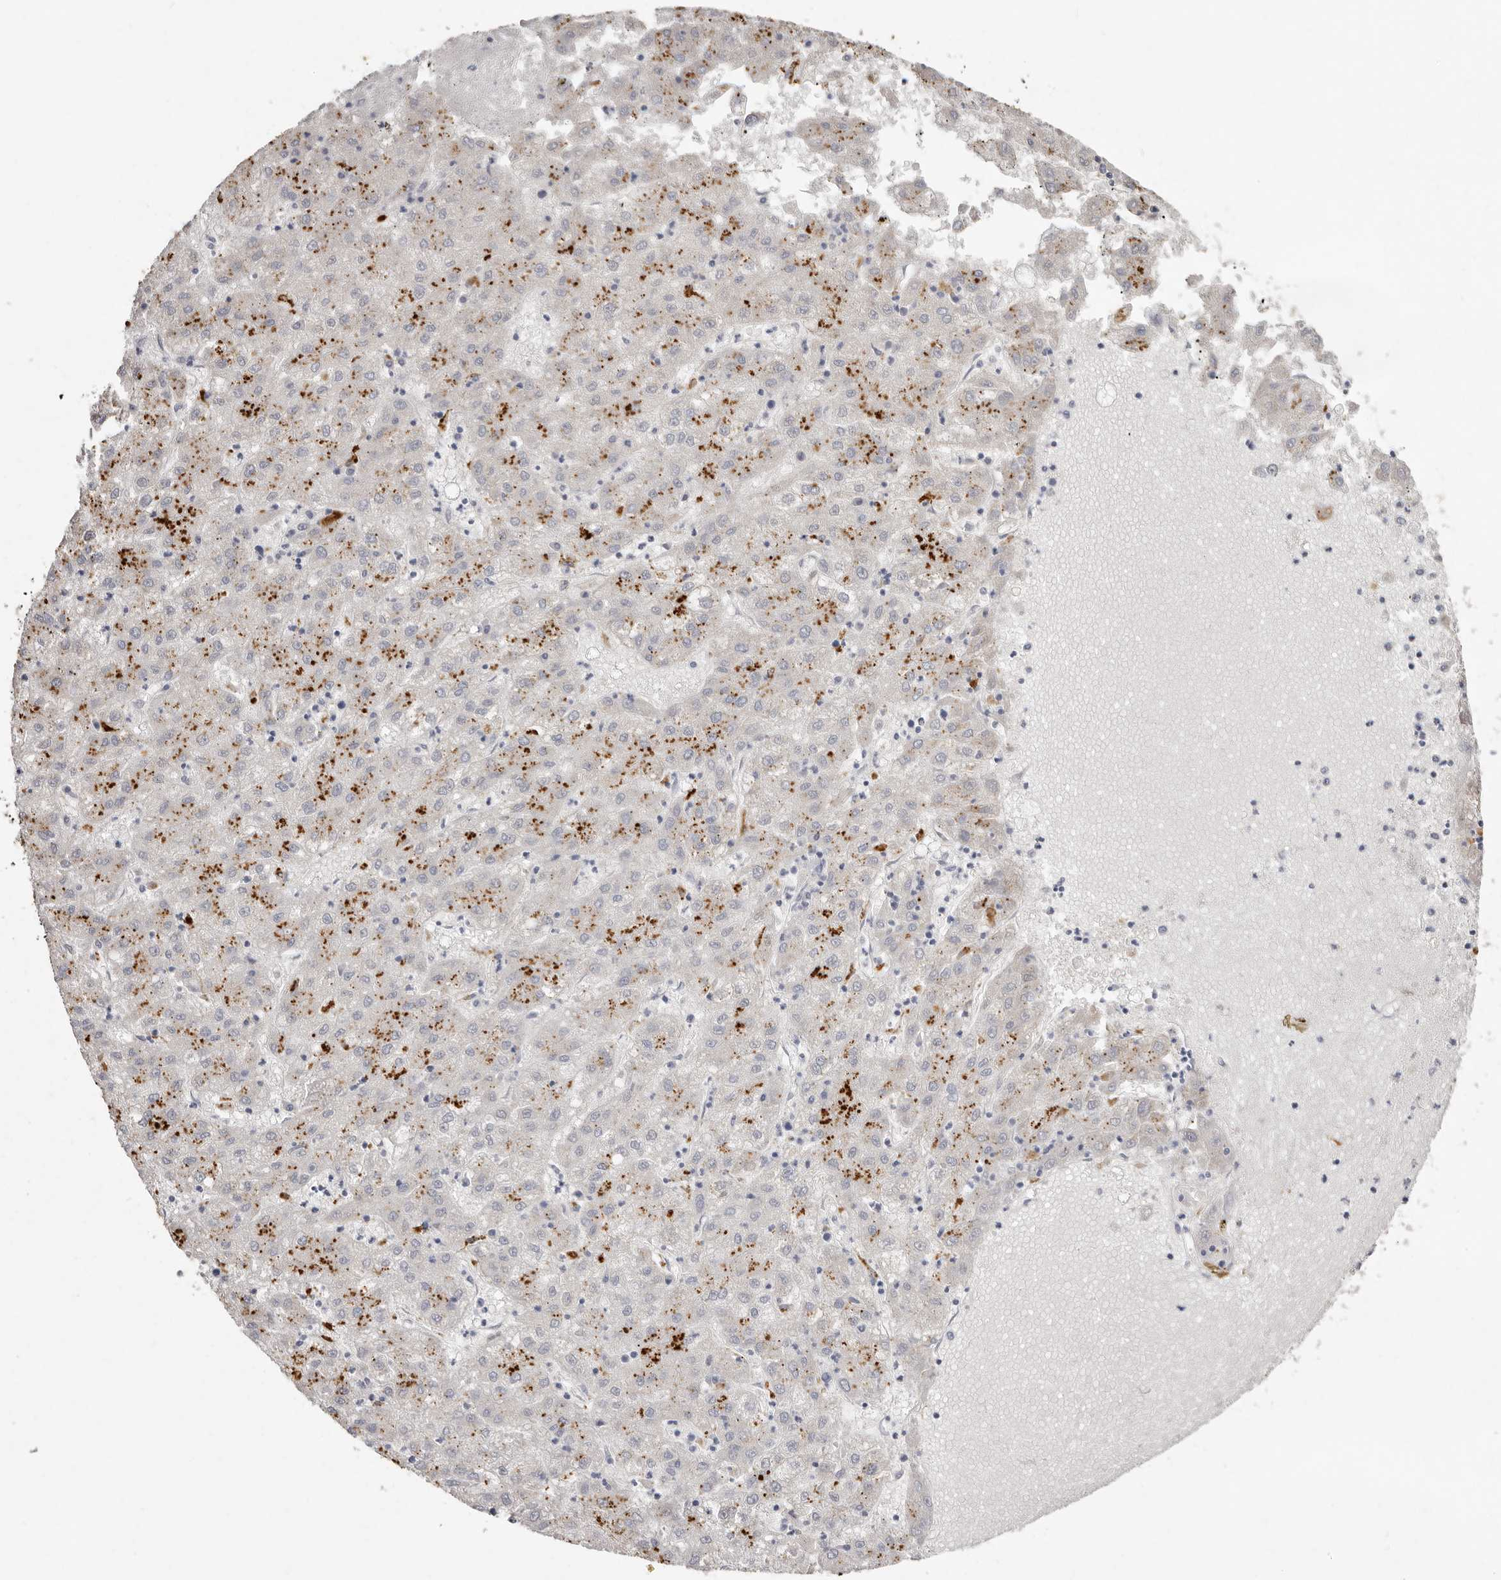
{"staining": {"intensity": "negative", "quantity": "none", "location": "none"}, "tissue": "liver cancer", "cell_type": "Tumor cells", "image_type": "cancer", "snomed": [{"axis": "morphology", "description": "Carcinoma, Hepatocellular, NOS"}, {"axis": "topography", "description": "Liver"}], "caption": "IHC histopathology image of neoplastic tissue: human liver cancer stained with DAB (3,3'-diaminobenzidine) displays no significant protein positivity in tumor cells.", "gene": "FAM185A", "patient": {"sex": "male", "age": 72}}